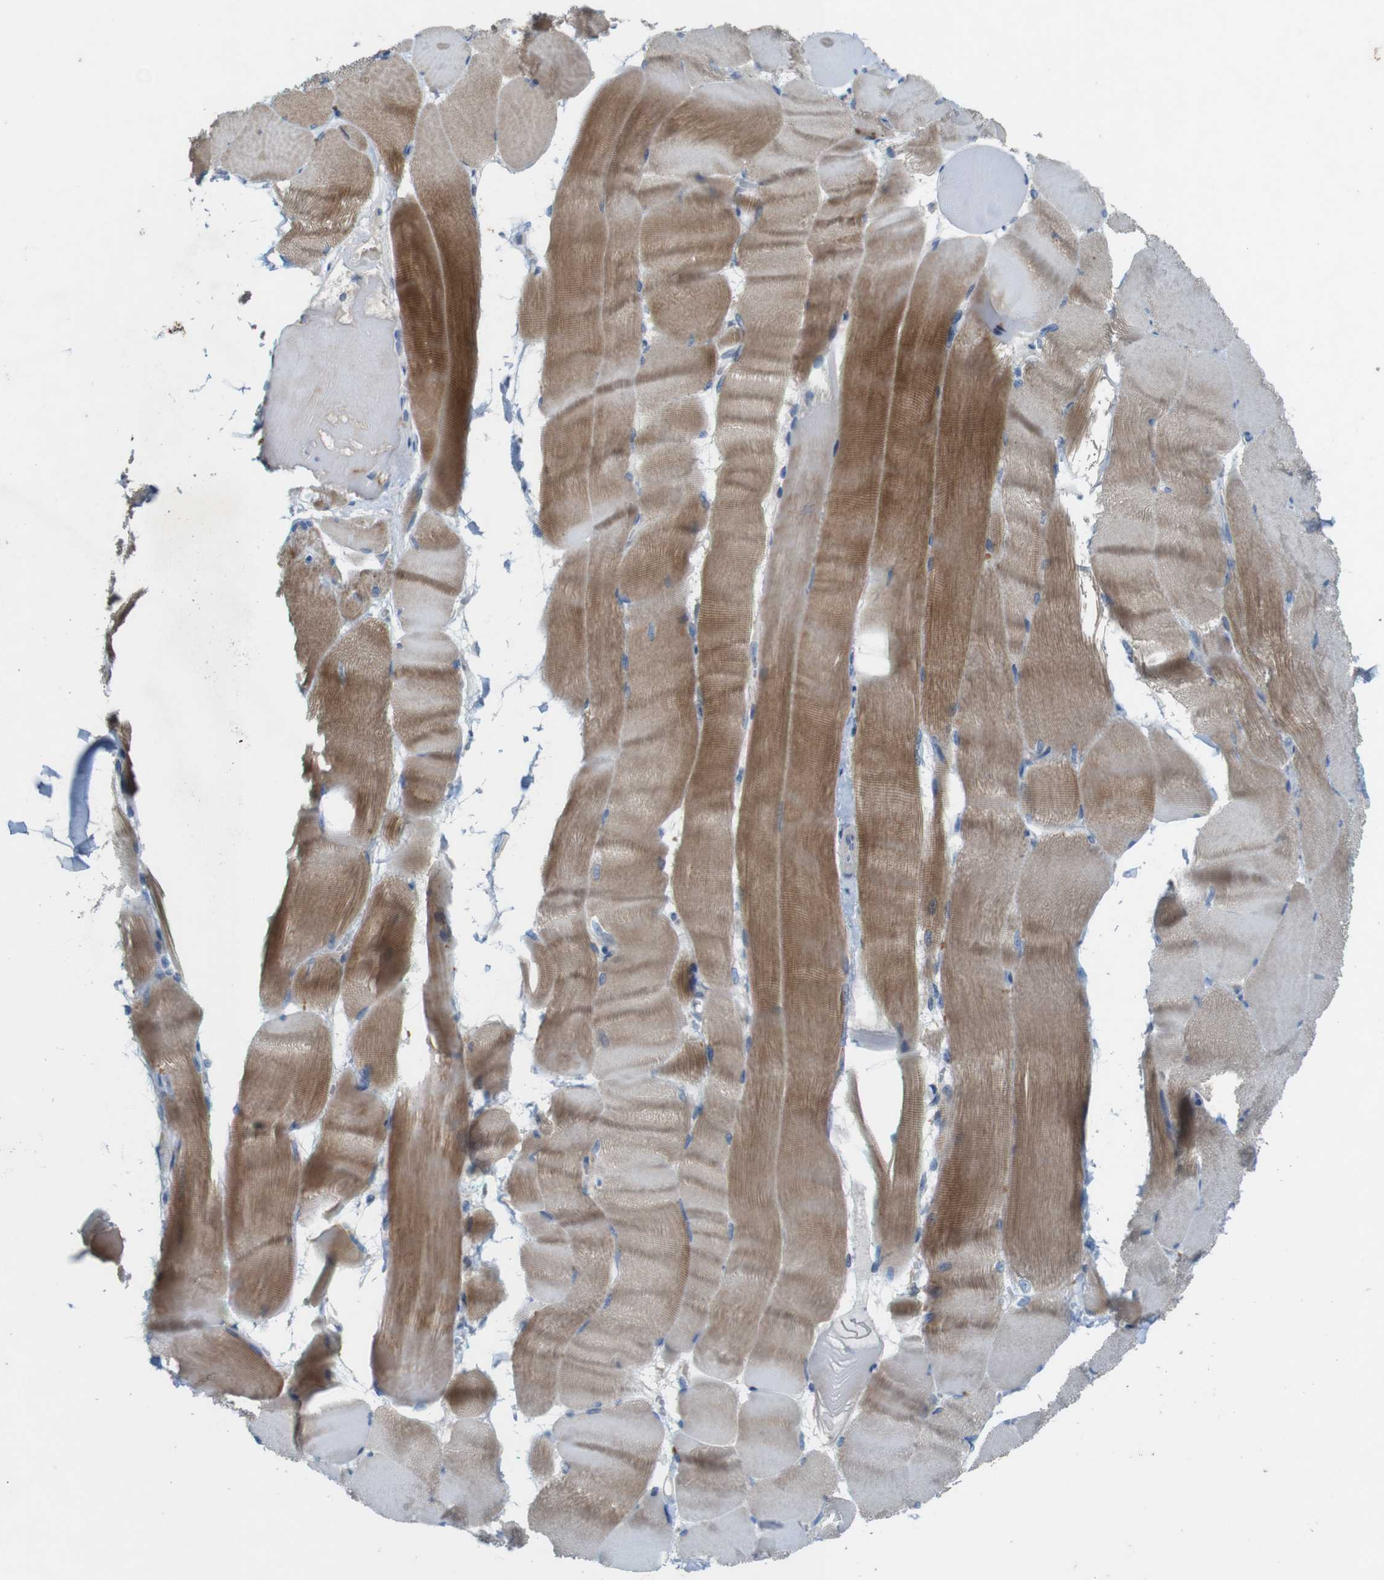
{"staining": {"intensity": "moderate", "quantity": ">75%", "location": "cytoplasmic/membranous"}, "tissue": "skeletal muscle", "cell_type": "Myocytes", "image_type": "normal", "snomed": [{"axis": "morphology", "description": "Normal tissue, NOS"}, {"axis": "morphology", "description": "Squamous cell carcinoma, NOS"}, {"axis": "topography", "description": "Skeletal muscle"}], "caption": "Skeletal muscle stained with immunohistochemistry exhibits moderate cytoplasmic/membranous positivity in approximately >75% of myocytes.", "gene": "MOGAT3", "patient": {"sex": "male", "age": 51}}